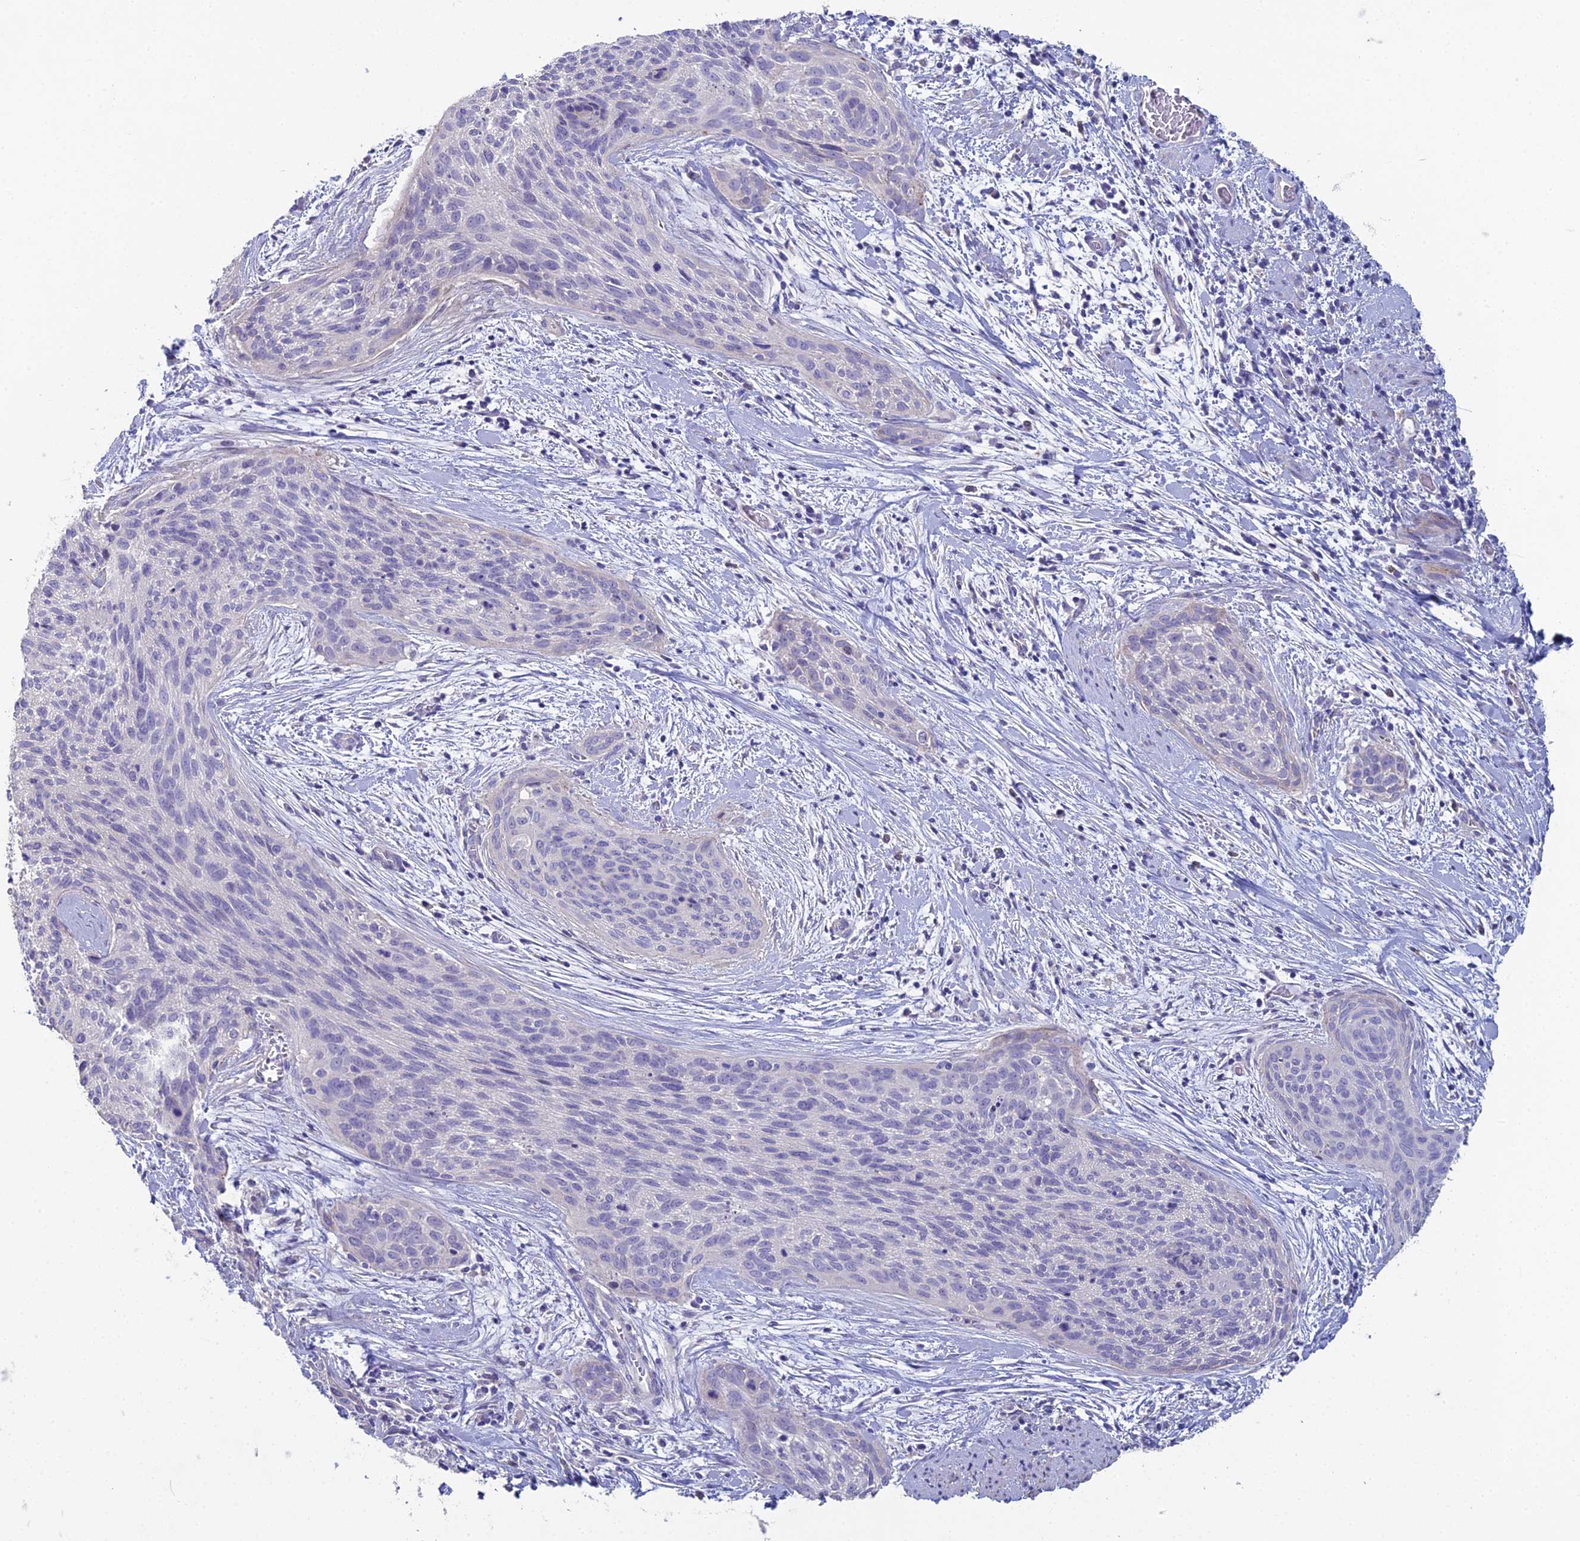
{"staining": {"intensity": "negative", "quantity": "none", "location": "none"}, "tissue": "cervical cancer", "cell_type": "Tumor cells", "image_type": "cancer", "snomed": [{"axis": "morphology", "description": "Squamous cell carcinoma, NOS"}, {"axis": "topography", "description": "Cervix"}], "caption": "This image is of cervical cancer (squamous cell carcinoma) stained with immunohistochemistry to label a protein in brown with the nuclei are counter-stained blue. There is no staining in tumor cells.", "gene": "NCAM1", "patient": {"sex": "female", "age": 55}}